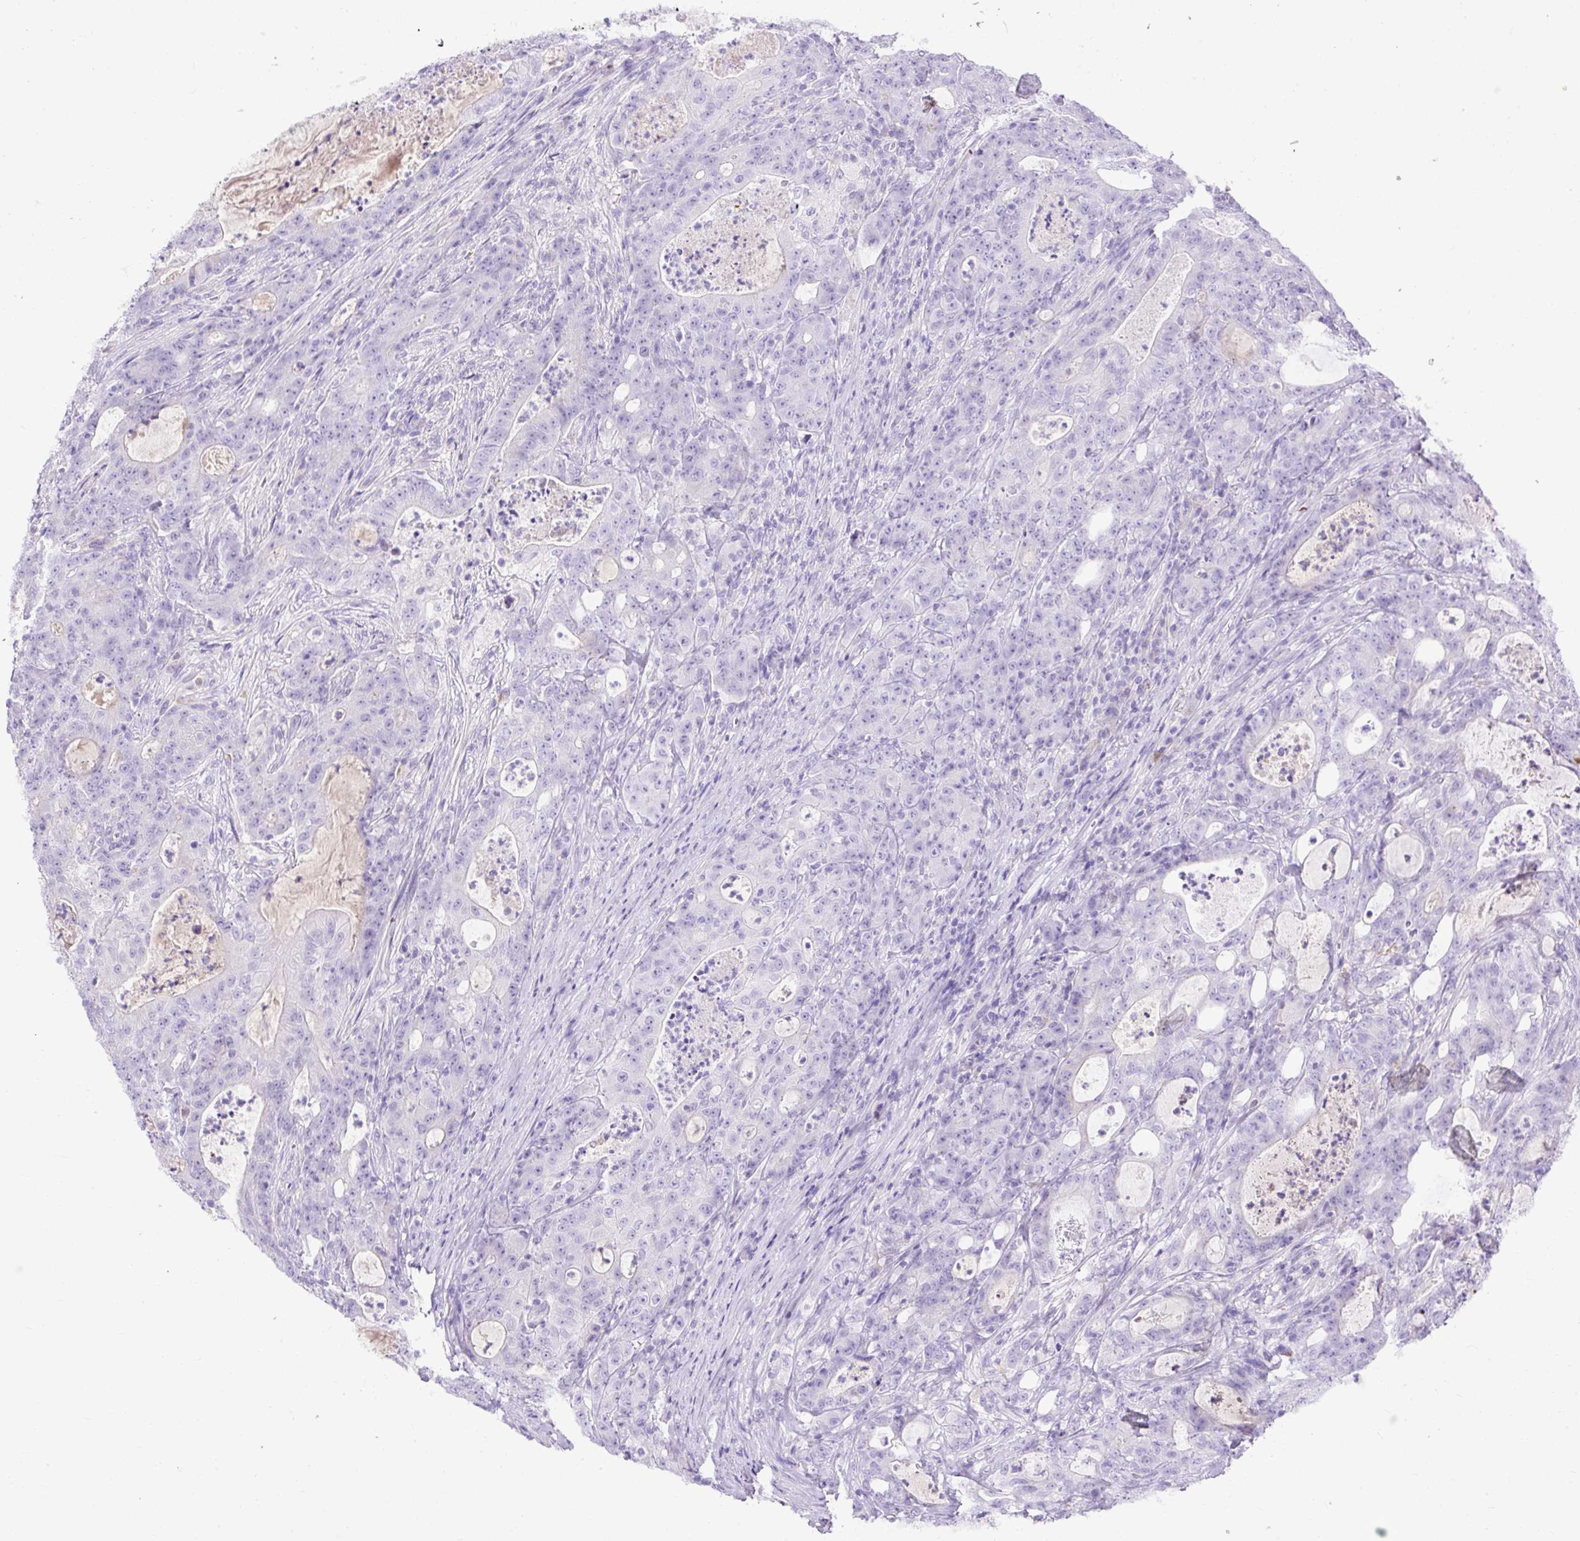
{"staining": {"intensity": "negative", "quantity": "none", "location": "none"}, "tissue": "colorectal cancer", "cell_type": "Tumor cells", "image_type": "cancer", "snomed": [{"axis": "morphology", "description": "Adenocarcinoma, NOS"}, {"axis": "topography", "description": "Colon"}], "caption": "Tumor cells are negative for protein expression in human adenocarcinoma (colorectal).", "gene": "SPTBN5", "patient": {"sex": "male", "age": 83}}